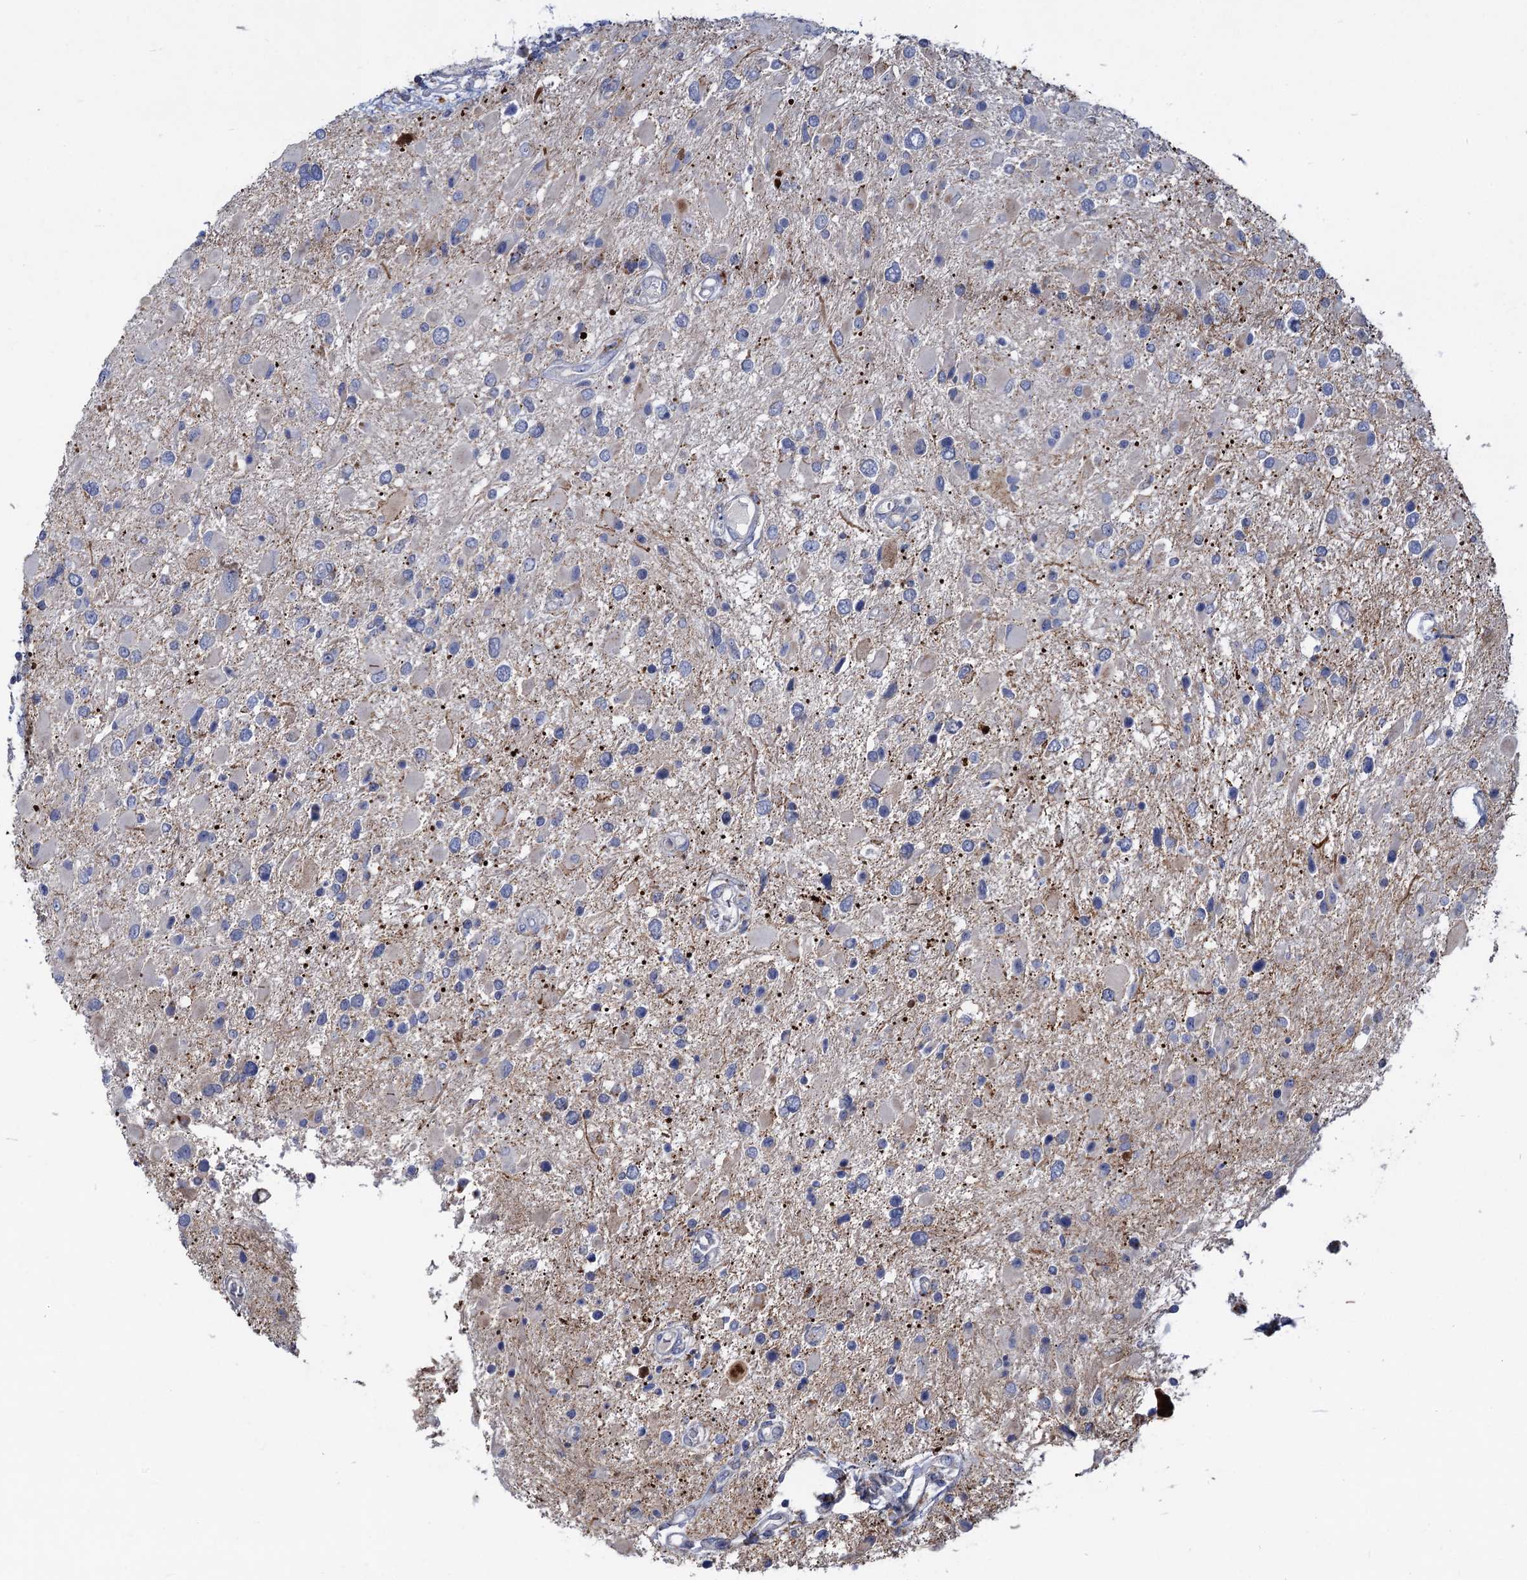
{"staining": {"intensity": "negative", "quantity": "none", "location": "none"}, "tissue": "glioma", "cell_type": "Tumor cells", "image_type": "cancer", "snomed": [{"axis": "morphology", "description": "Glioma, malignant, High grade"}, {"axis": "topography", "description": "Brain"}], "caption": "Immunohistochemistry (IHC) of malignant glioma (high-grade) displays no staining in tumor cells.", "gene": "ANKS3", "patient": {"sex": "male", "age": 53}}